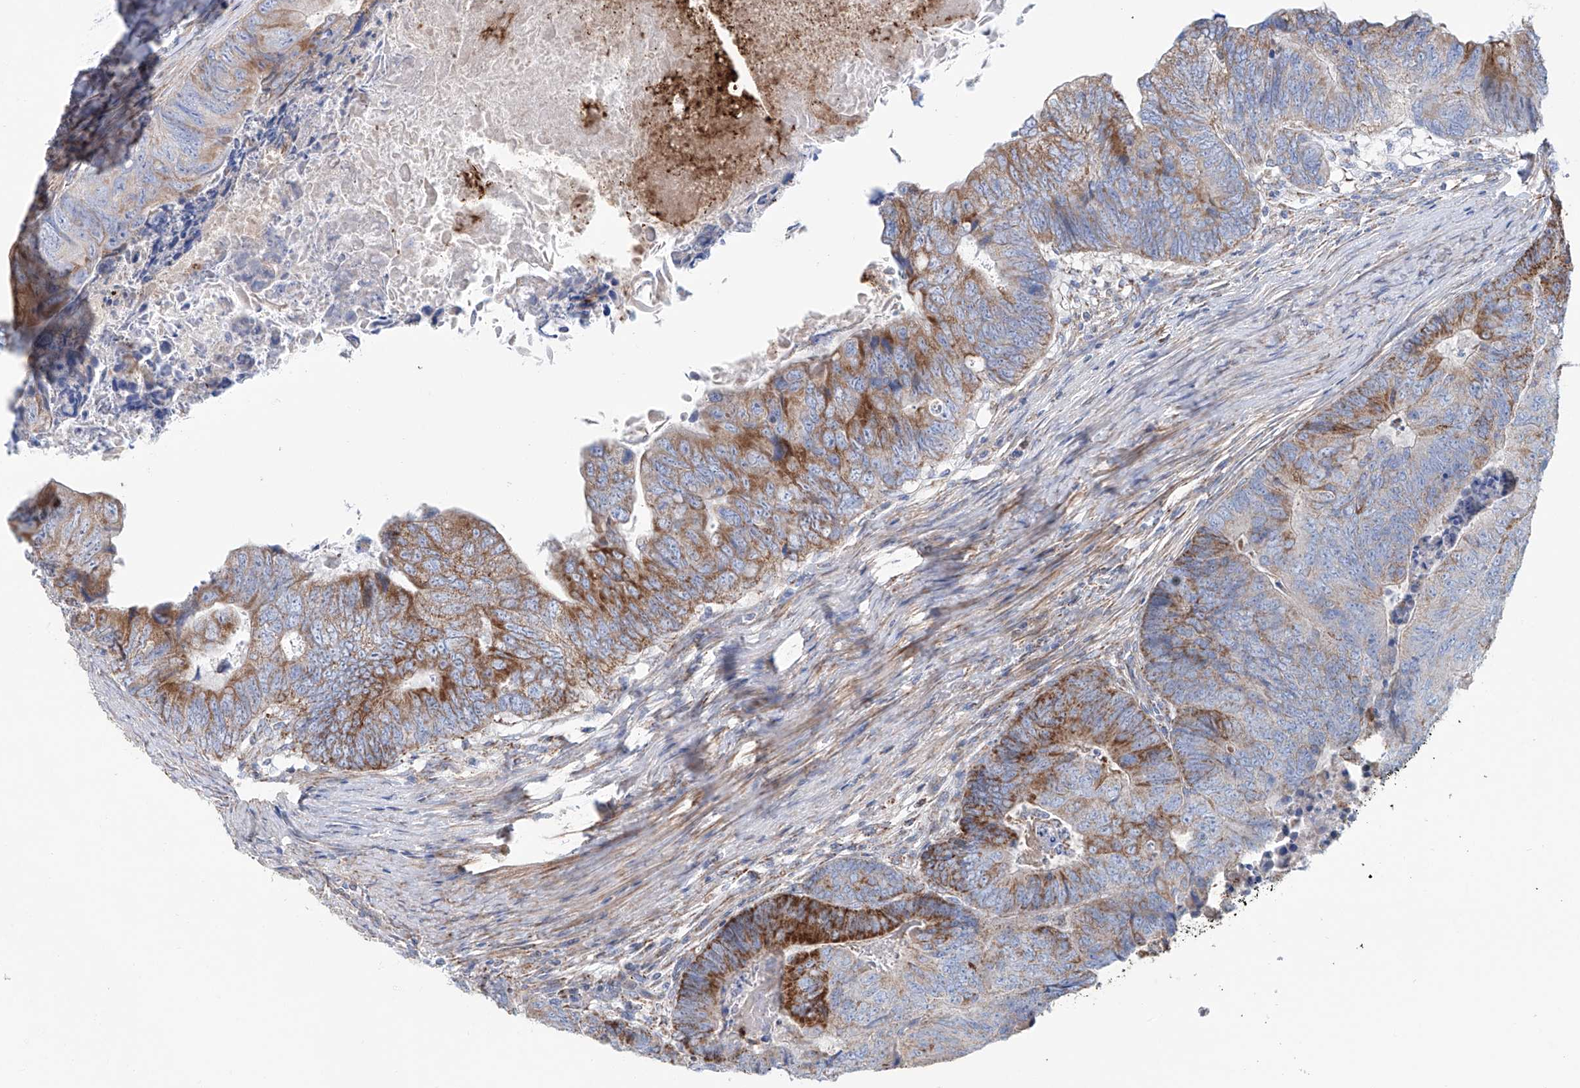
{"staining": {"intensity": "moderate", "quantity": "25%-75%", "location": "cytoplasmic/membranous"}, "tissue": "colorectal cancer", "cell_type": "Tumor cells", "image_type": "cancer", "snomed": [{"axis": "morphology", "description": "Adenocarcinoma, NOS"}, {"axis": "topography", "description": "Colon"}], "caption": "Immunohistochemistry image of human colorectal adenocarcinoma stained for a protein (brown), which reveals medium levels of moderate cytoplasmic/membranous expression in approximately 25%-75% of tumor cells.", "gene": "ALDH6A1", "patient": {"sex": "female", "age": 67}}